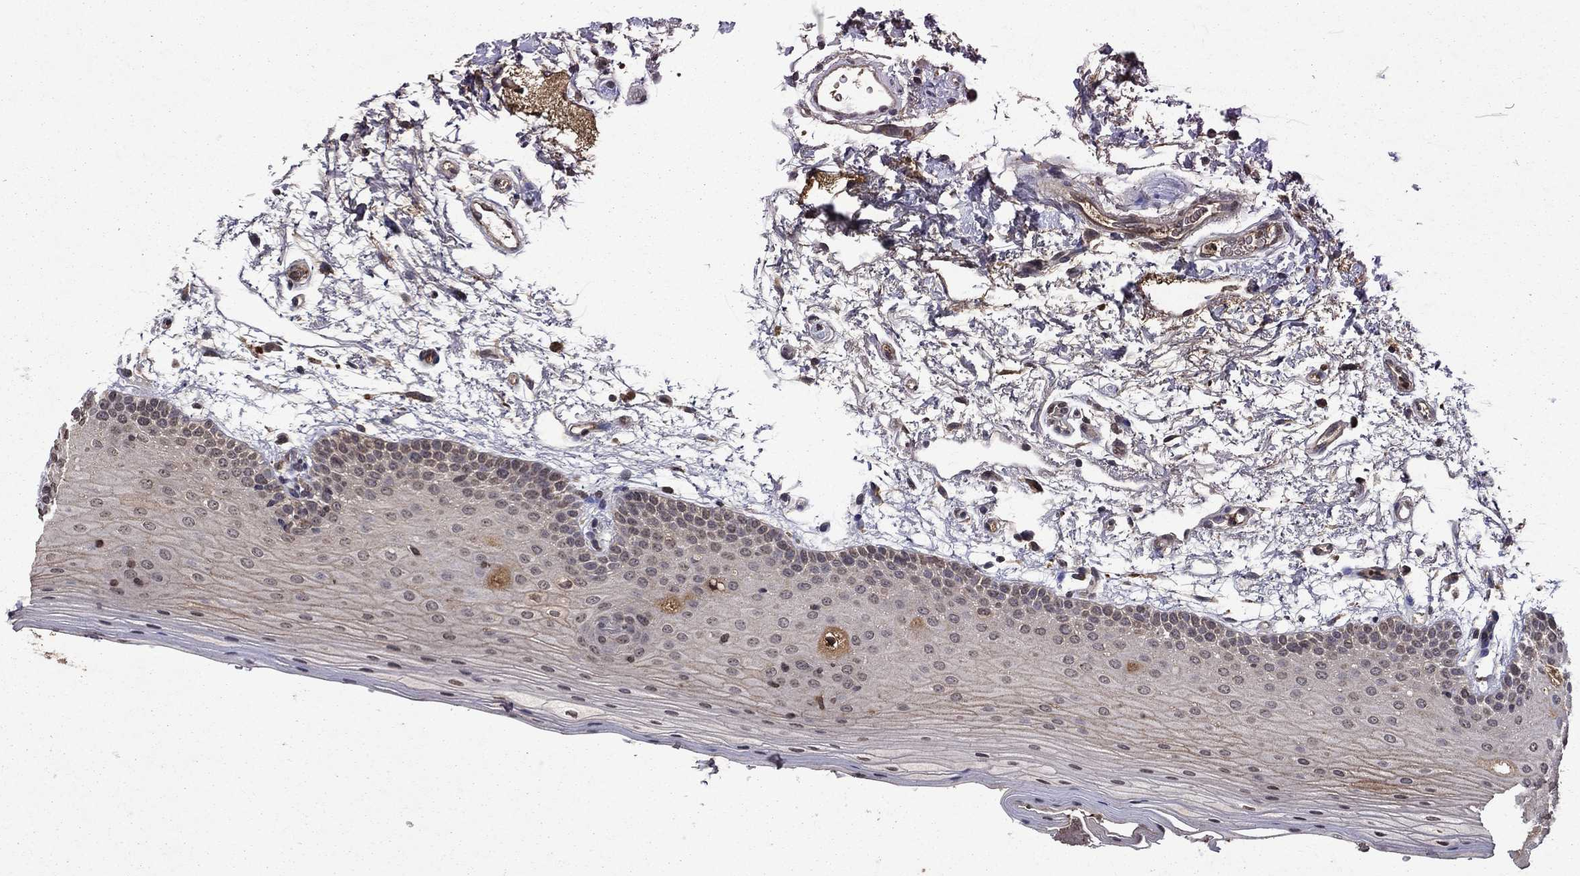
{"staining": {"intensity": "moderate", "quantity": "<25%", "location": "cytoplasmic/membranous"}, "tissue": "oral mucosa", "cell_type": "Squamous epithelial cells", "image_type": "normal", "snomed": [{"axis": "morphology", "description": "Normal tissue, NOS"}, {"axis": "topography", "description": "Oral tissue"}, {"axis": "topography", "description": "Tounge, NOS"}], "caption": "IHC micrograph of unremarkable oral mucosa stained for a protein (brown), which reveals low levels of moderate cytoplasmic/membranous expression in approximately <25% of squamous epithelial cells.", "gene": "NLGN1", "patient": {"sex": "female", "age": 86}}